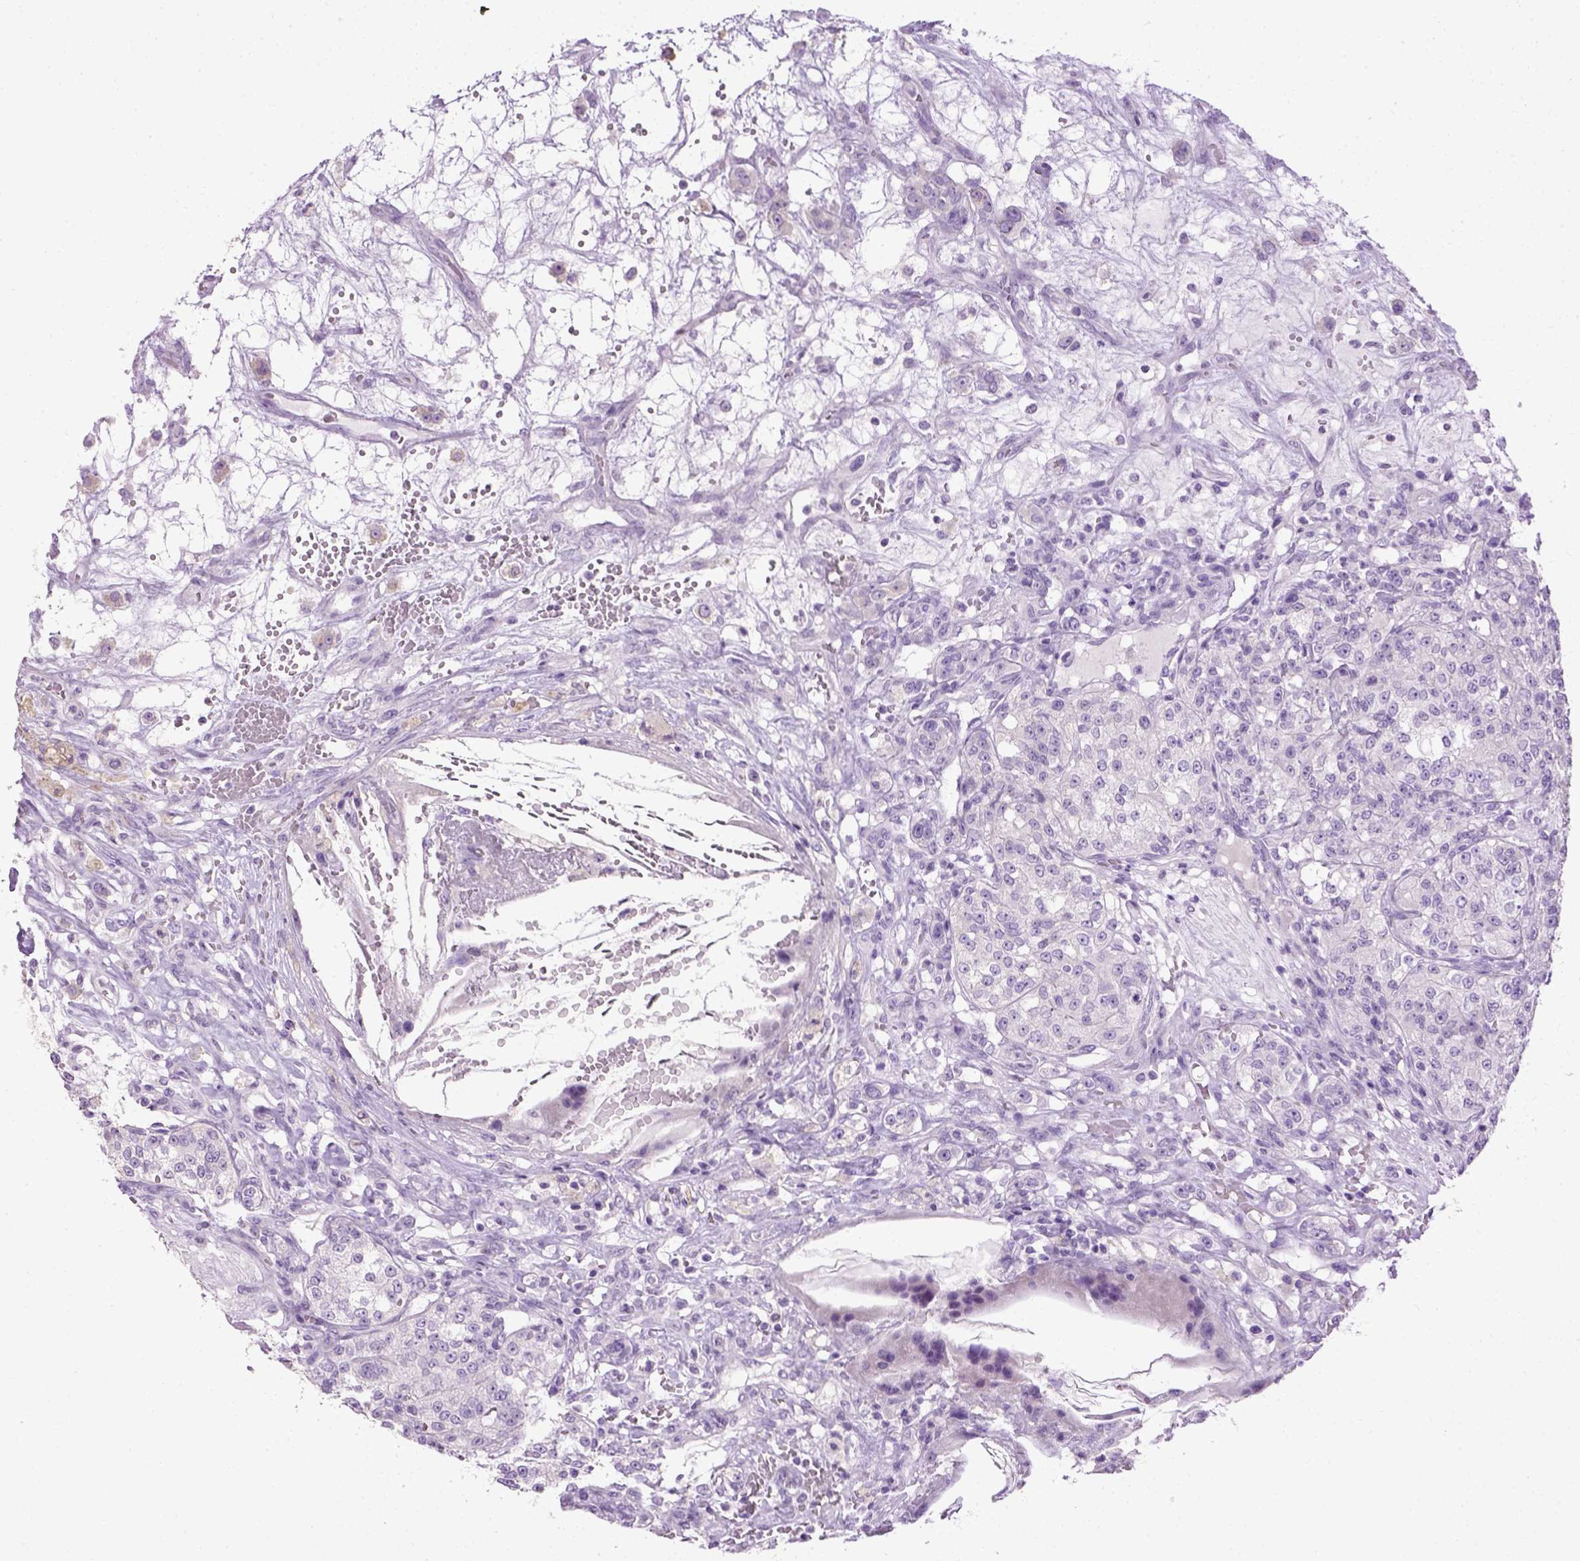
{"staining": {"intensity": "negative", "quantity": "none", "location": "none"}, "tissue": "renal cancer", "cell_type": "Tumor cells", "image_type": "cancer", "snomed": [{"axis": "morphology", "description": "Adenocarcinoma, NOS"}, {"axis": "topography", "description": "Kidney"}], "caption": "Immunohistochemistry (IHC) of renal cancer shows no positivity in tumor cells.", "gene": "CYP24A1", "patient": {"sex": "female", "age": 63}}